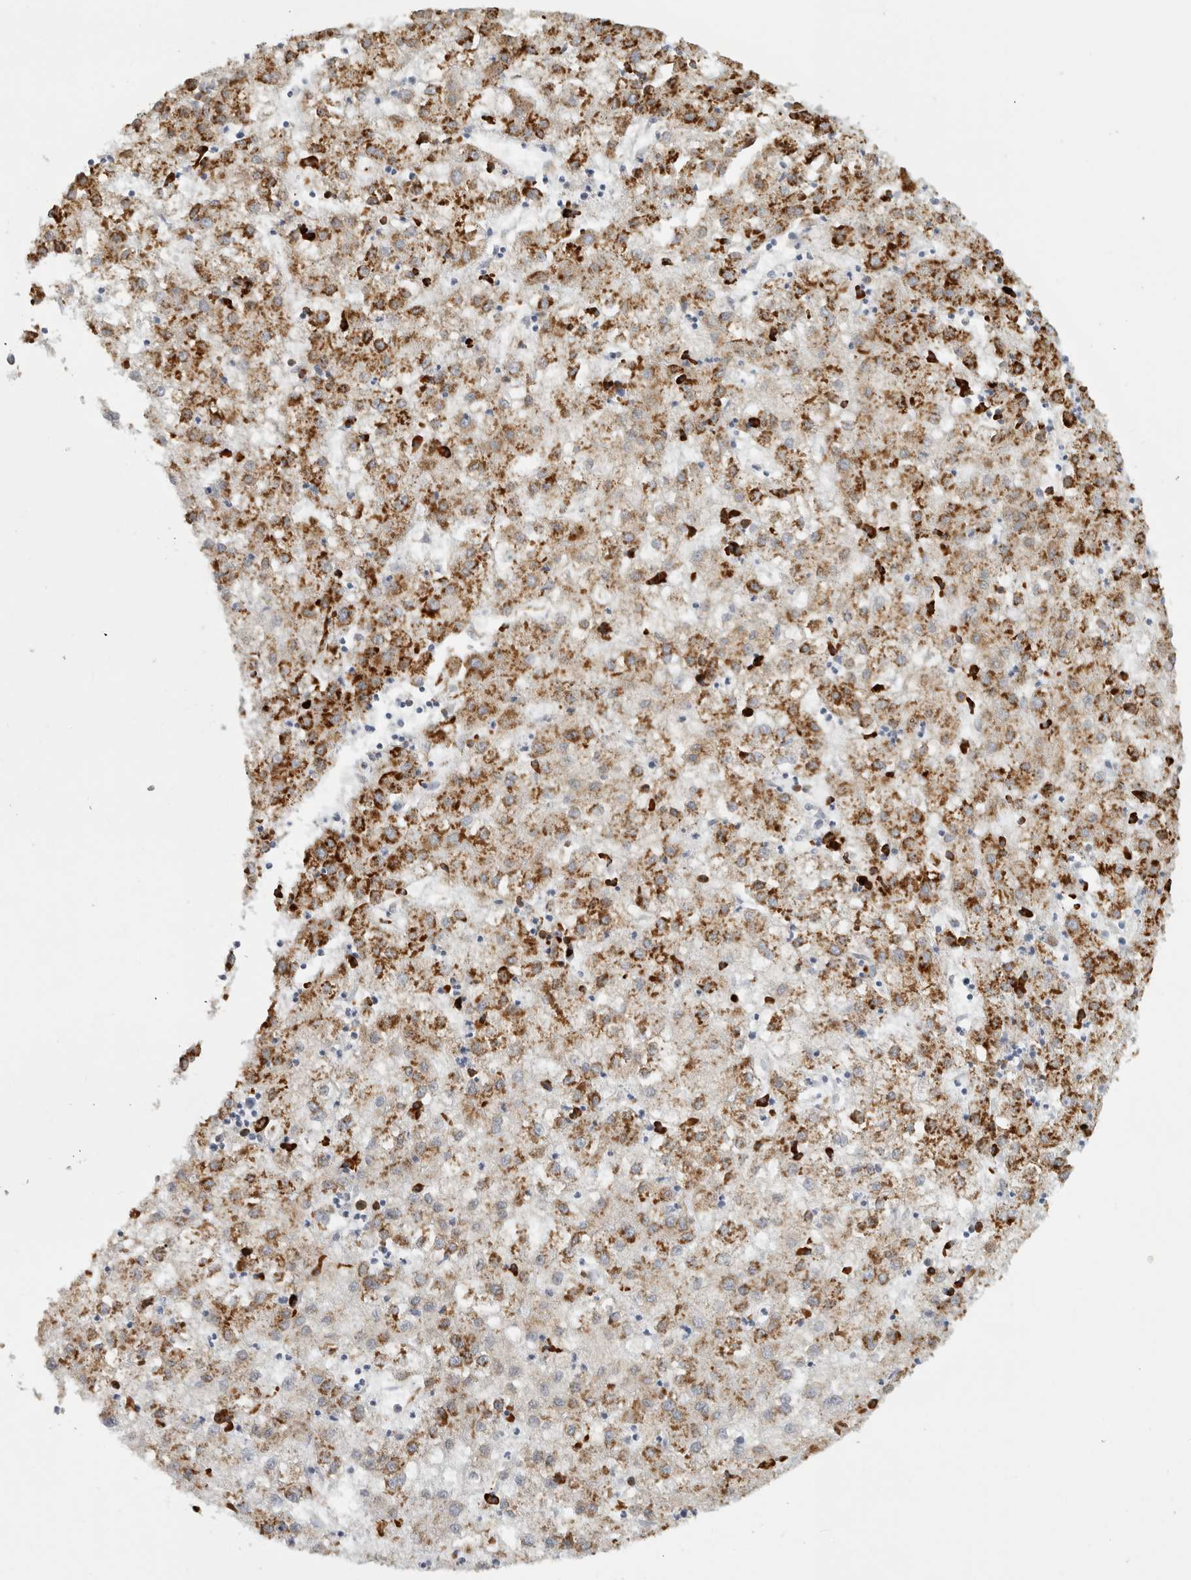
{"staining": {"intensity": "moderate", "quantity": ">75%", "location": "cytoplasmic/membranous"}, "tissue": "liver cancer", "cell_type": "Tumor cells", "image_type": "cancer", "snomed": [{"axis": "morphology", "description": "Carcinoma, Hepatocellular, NOS"}, {"axis": "topography", "description": "Liver"}], "caption": "Immunohistochemical staining of liver cancer (hepatocellular carcinoma) exhibits moderate cytoplasmic/membranous protein expression in about >75% of tumor cells.", "gene": "OSTN", "patient": {"sex": "male", "age": 72}}